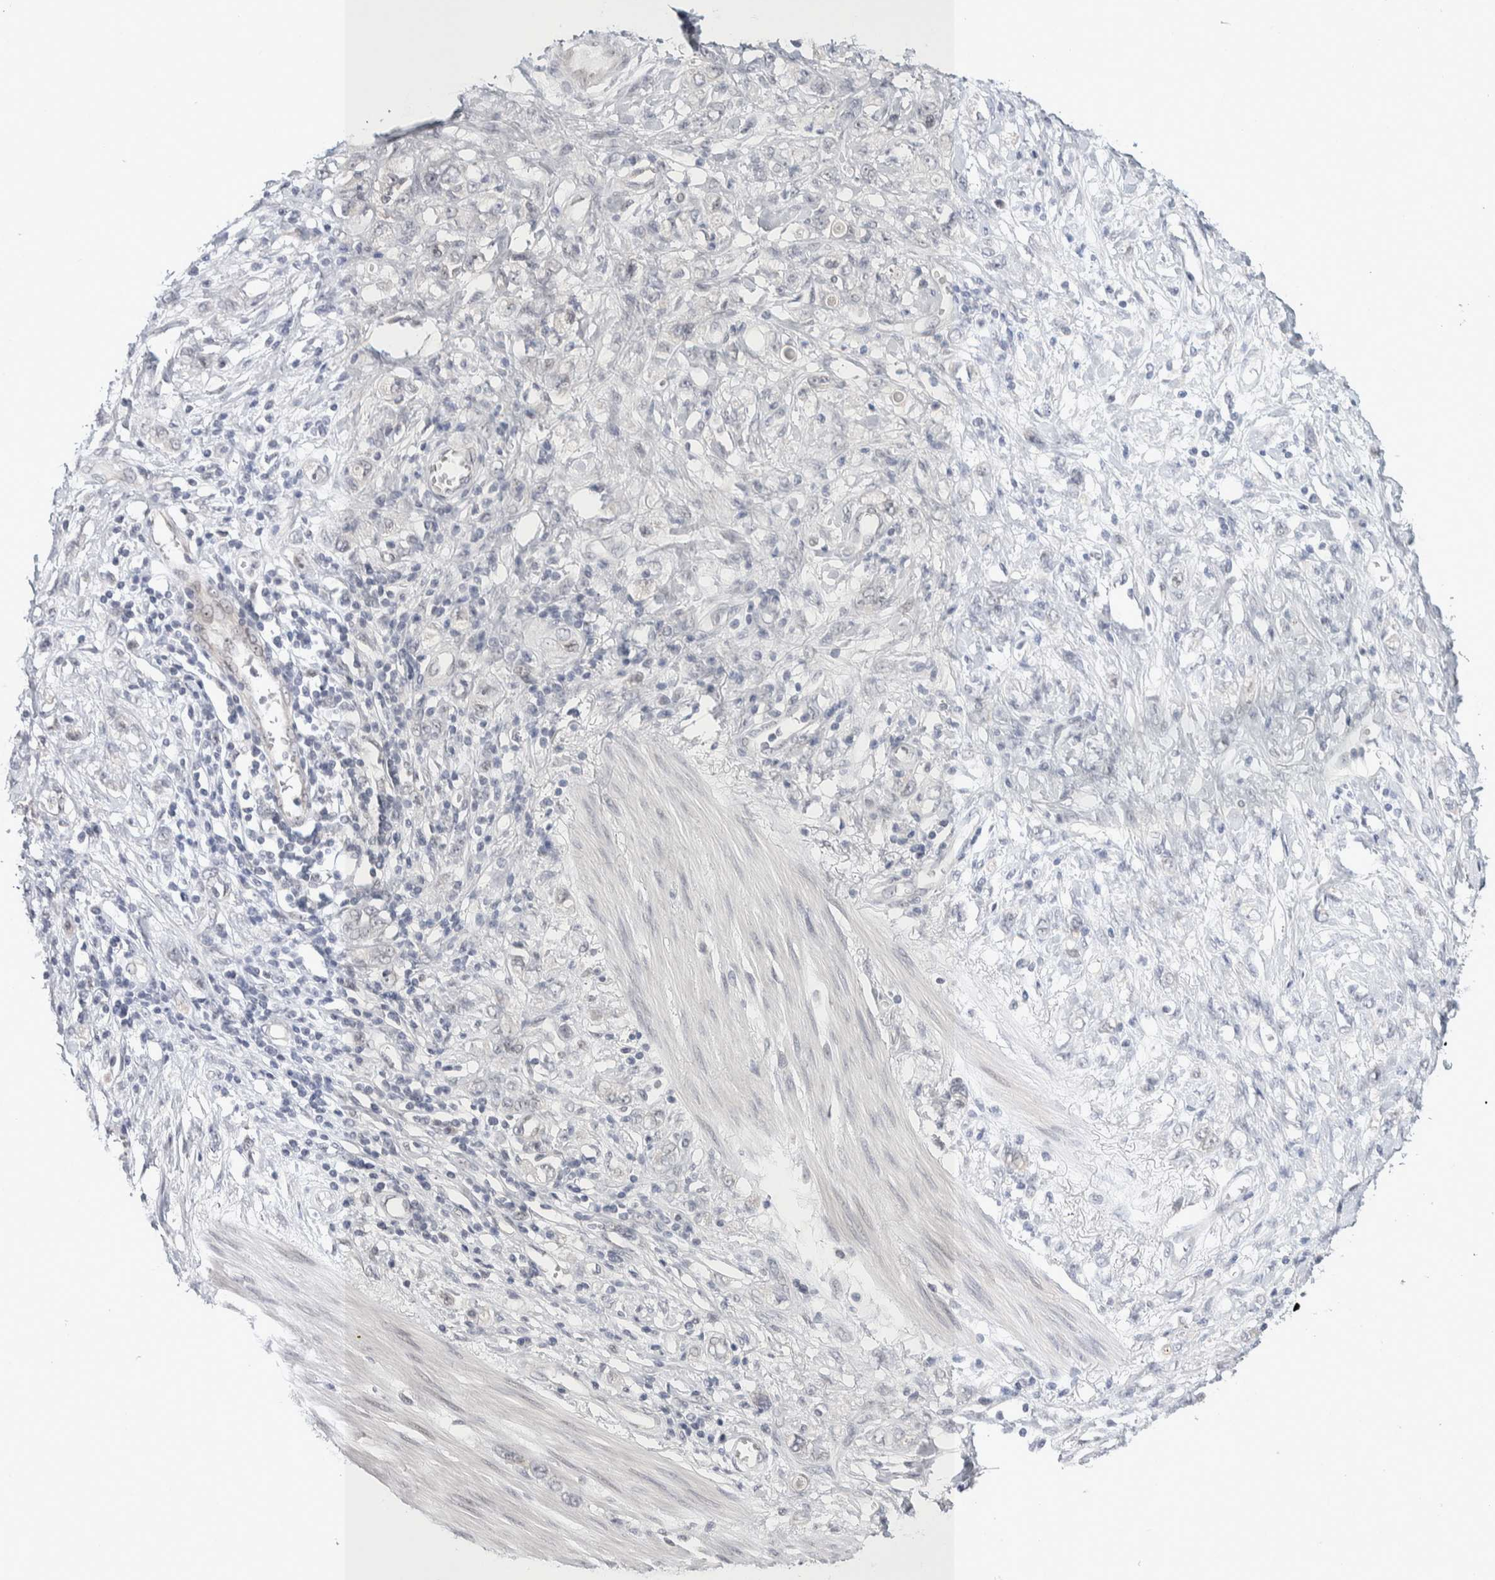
{"staining": {"intensity": "negative", "quantity": "none", "location": "none"}, "tissue": "stomach cancer", "cell_type": "Tumor cells", "image_type": "cancer", "snomed": [{"axis": "morphology", "description": "Adenocarcinoma, NOS"}, {"axis": "topography", "description": "Stomach"}], "caption": "High magnification brightfield microscopy of stomach cancer stained with DAB (3,3'-diaminobenzidine) (brown) and counterstained with hematoxylin (blue): tumor cells show no significant positivity.", "gene": "CRAT", "patient": {"sex": "female", "age": 76}}